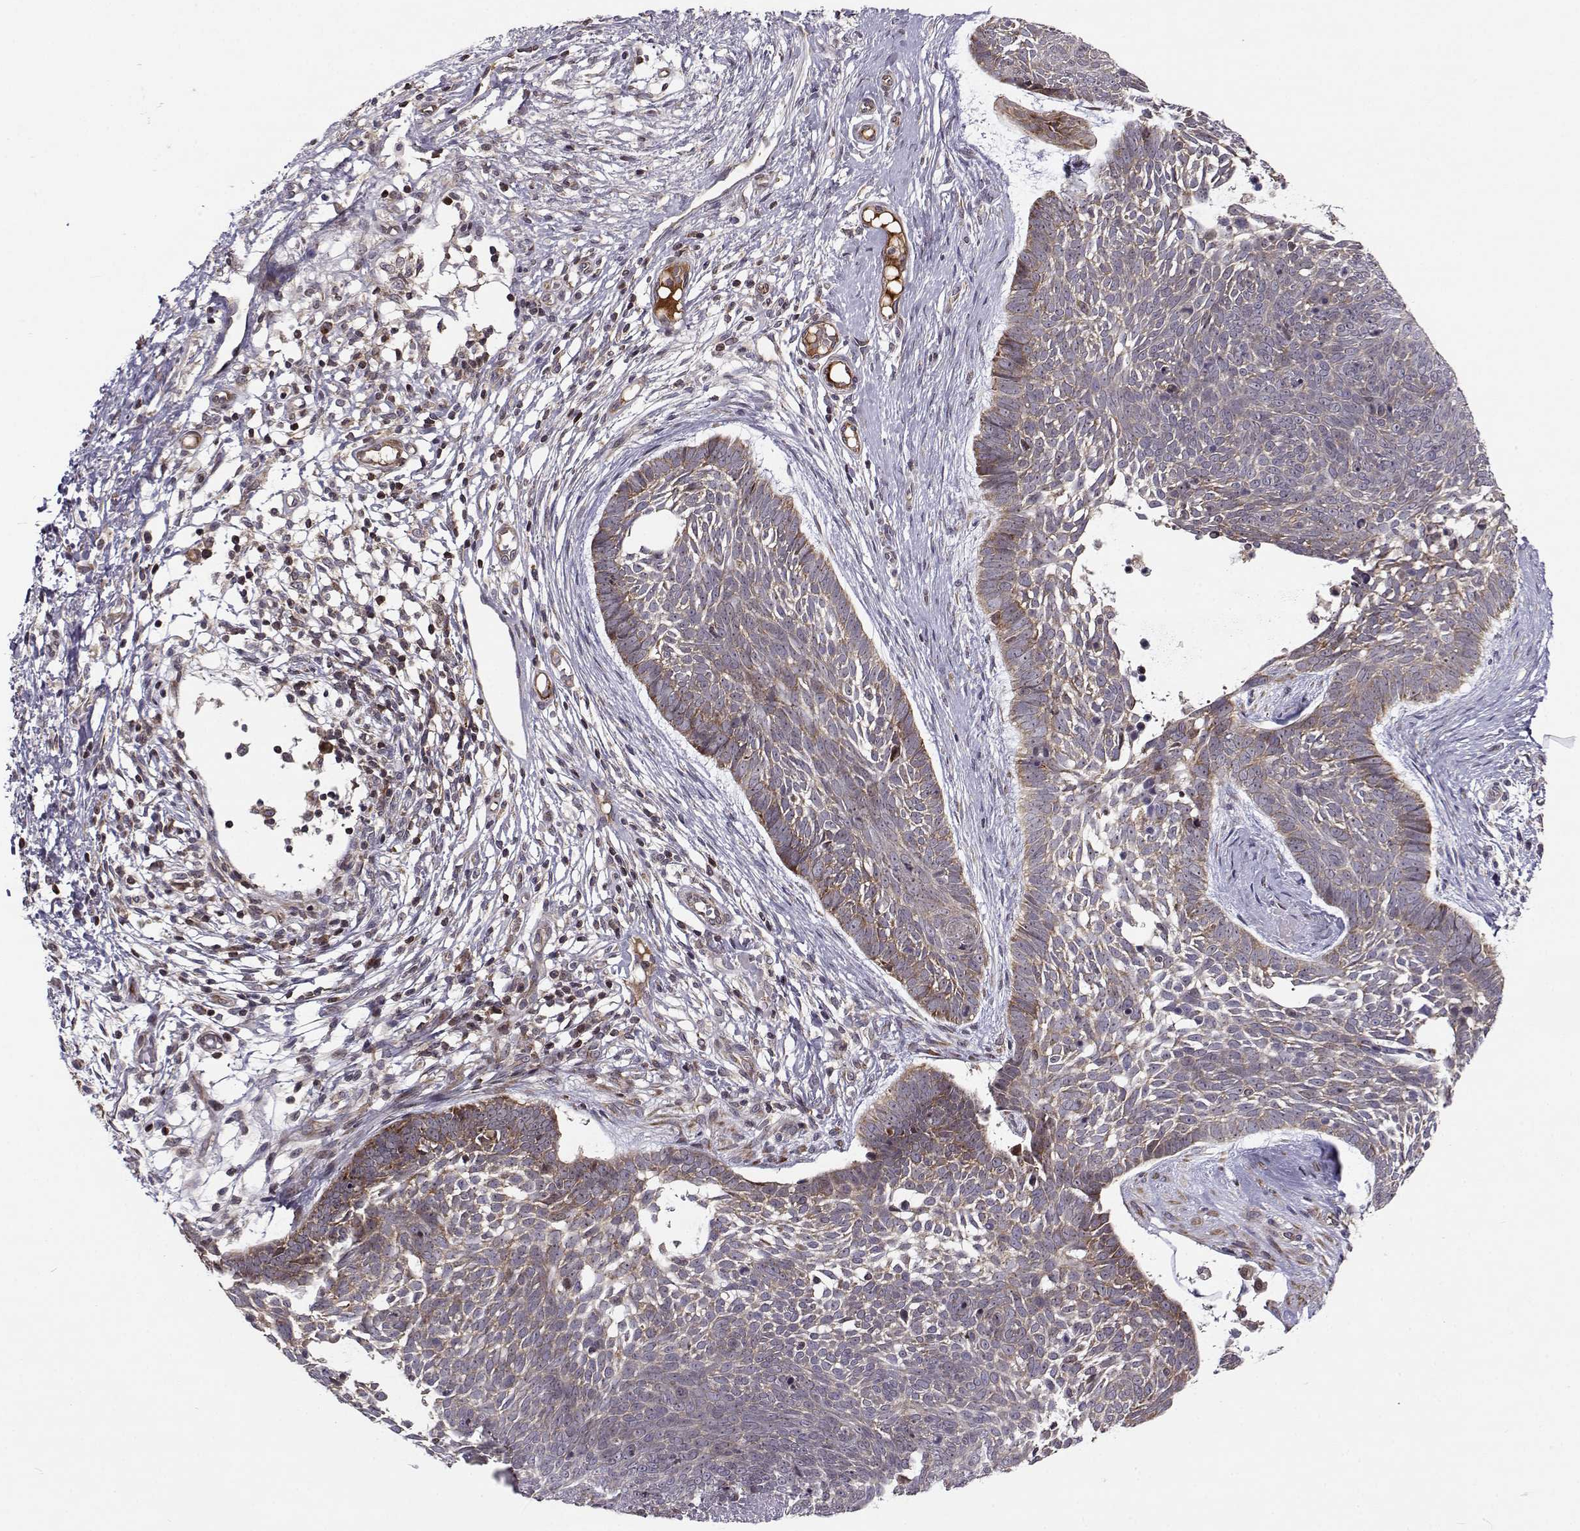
{"staining": {"intensity": "strong", "quantity": "<25%", "location": "cytoplasmic/membranous"}, "tissue": "skin cancer", "cell_type": "Tumor cells", "image_type": "cancer", "snomed": [{"axis": "morphology", "description": "Basal cell carcinoma"}, {"axis": "topography", "description": "Skin"}], "caption": "Immunohistochemical staining of human skin cancer (basal cell carcinoma) shows medium levels of strong cytoplasmic/membranous protein expression in approximately <25% of tumor cells.", "gene": "RPL31", "patient": {"sex": "male", "age": 85}}